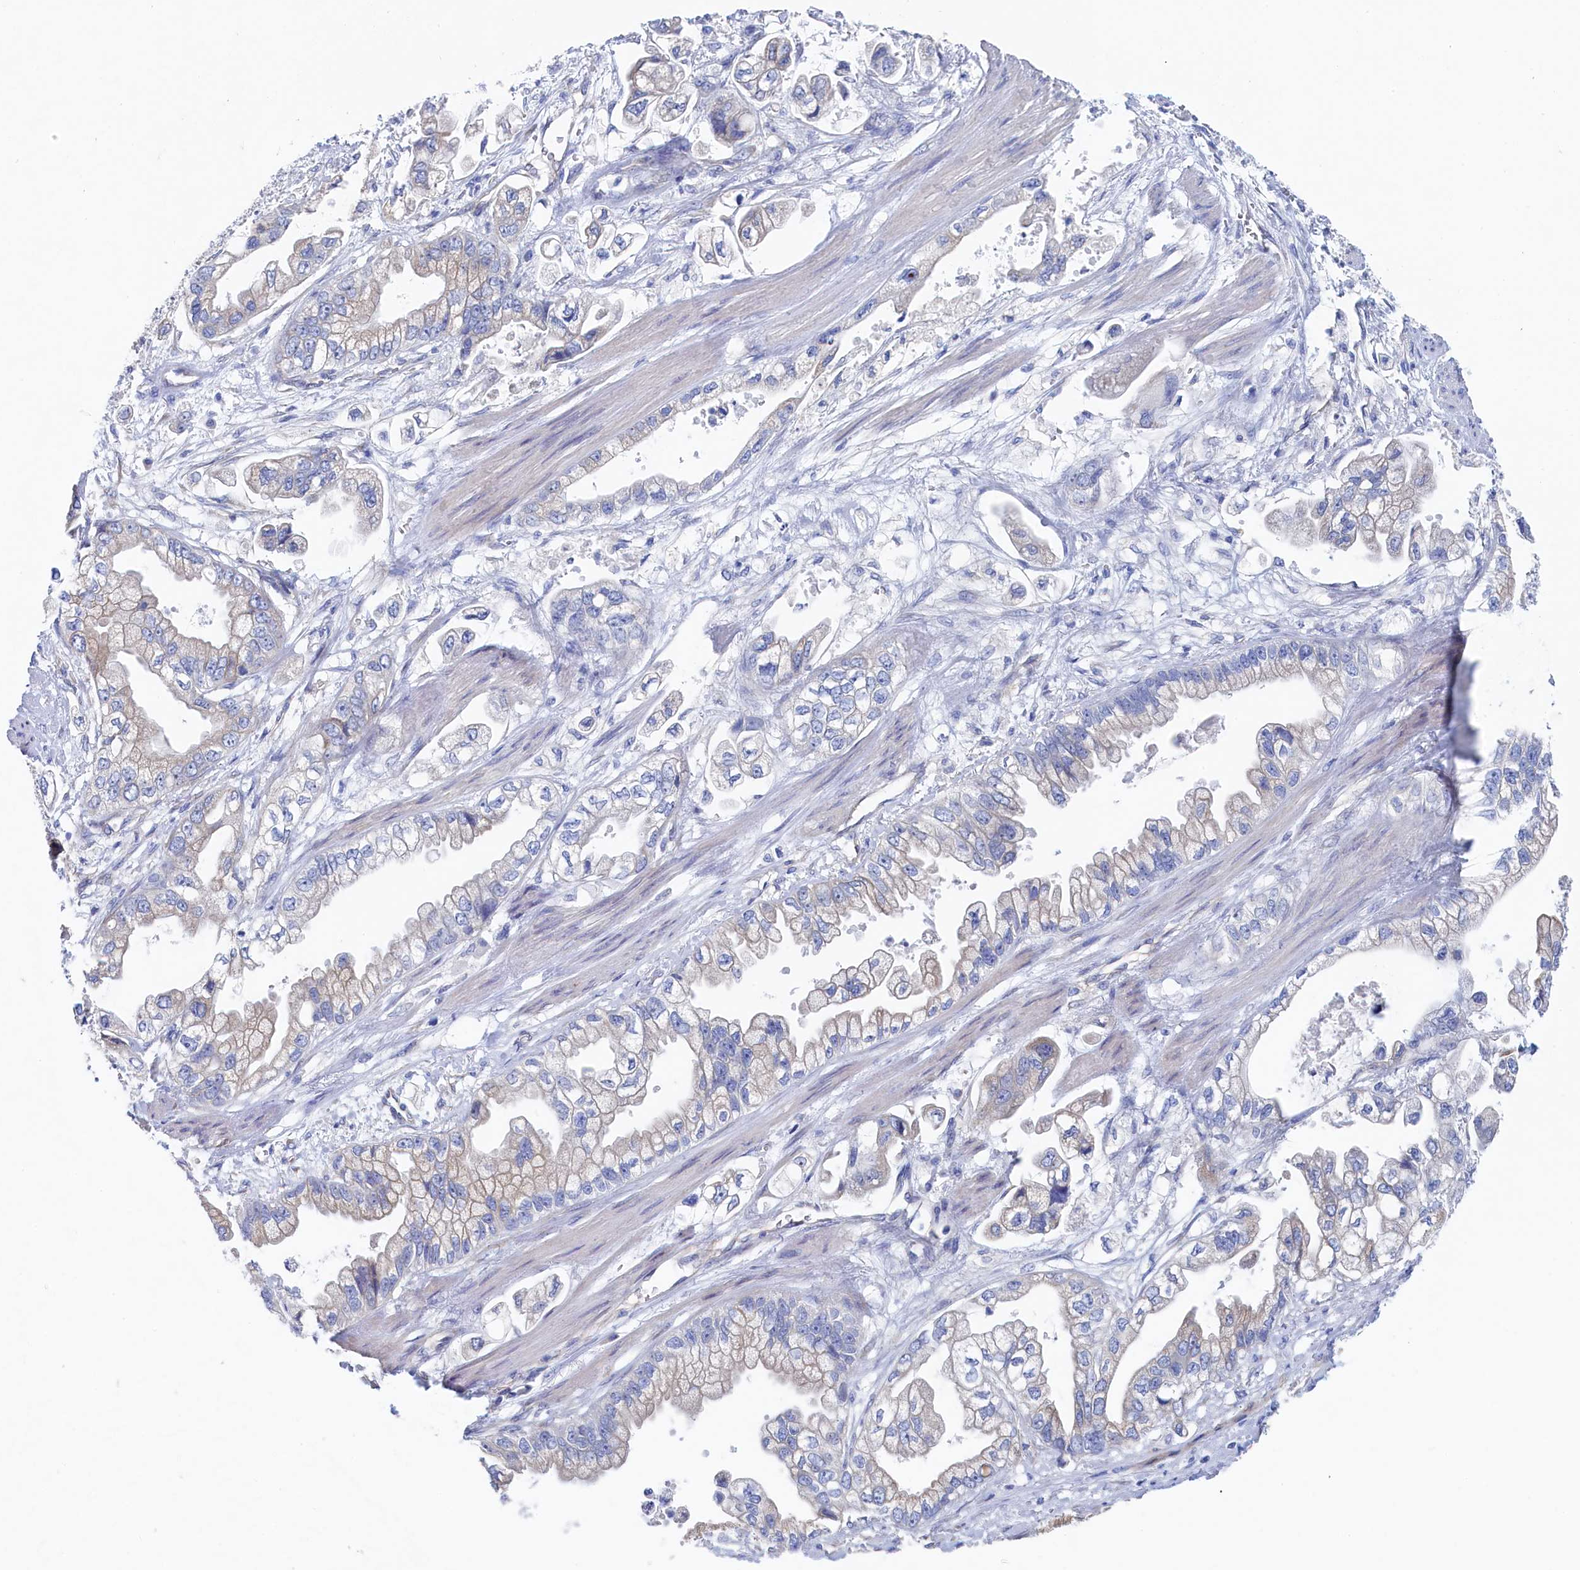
{"staining": {"intensity": "weak", "quantity": "<25%", "location": "cytoplasmic/membranous"}, "tissue": "stomach cancer", "cell_type": "Tumor cells", "image_type": "cancer", "snomed": [{"axis": "morphology", "description": "Adenocarcinoma, NOS"}, {"axis": "topography", "description": "Stomach"}], "caption": "This is an immunohistochemistry (IHC) photomicrograph of adenocarcinoma (stomach). There is no positivity in tumor cells.", "gene": "TMOD2", "patient": {"sex": "male", "age": 62}}